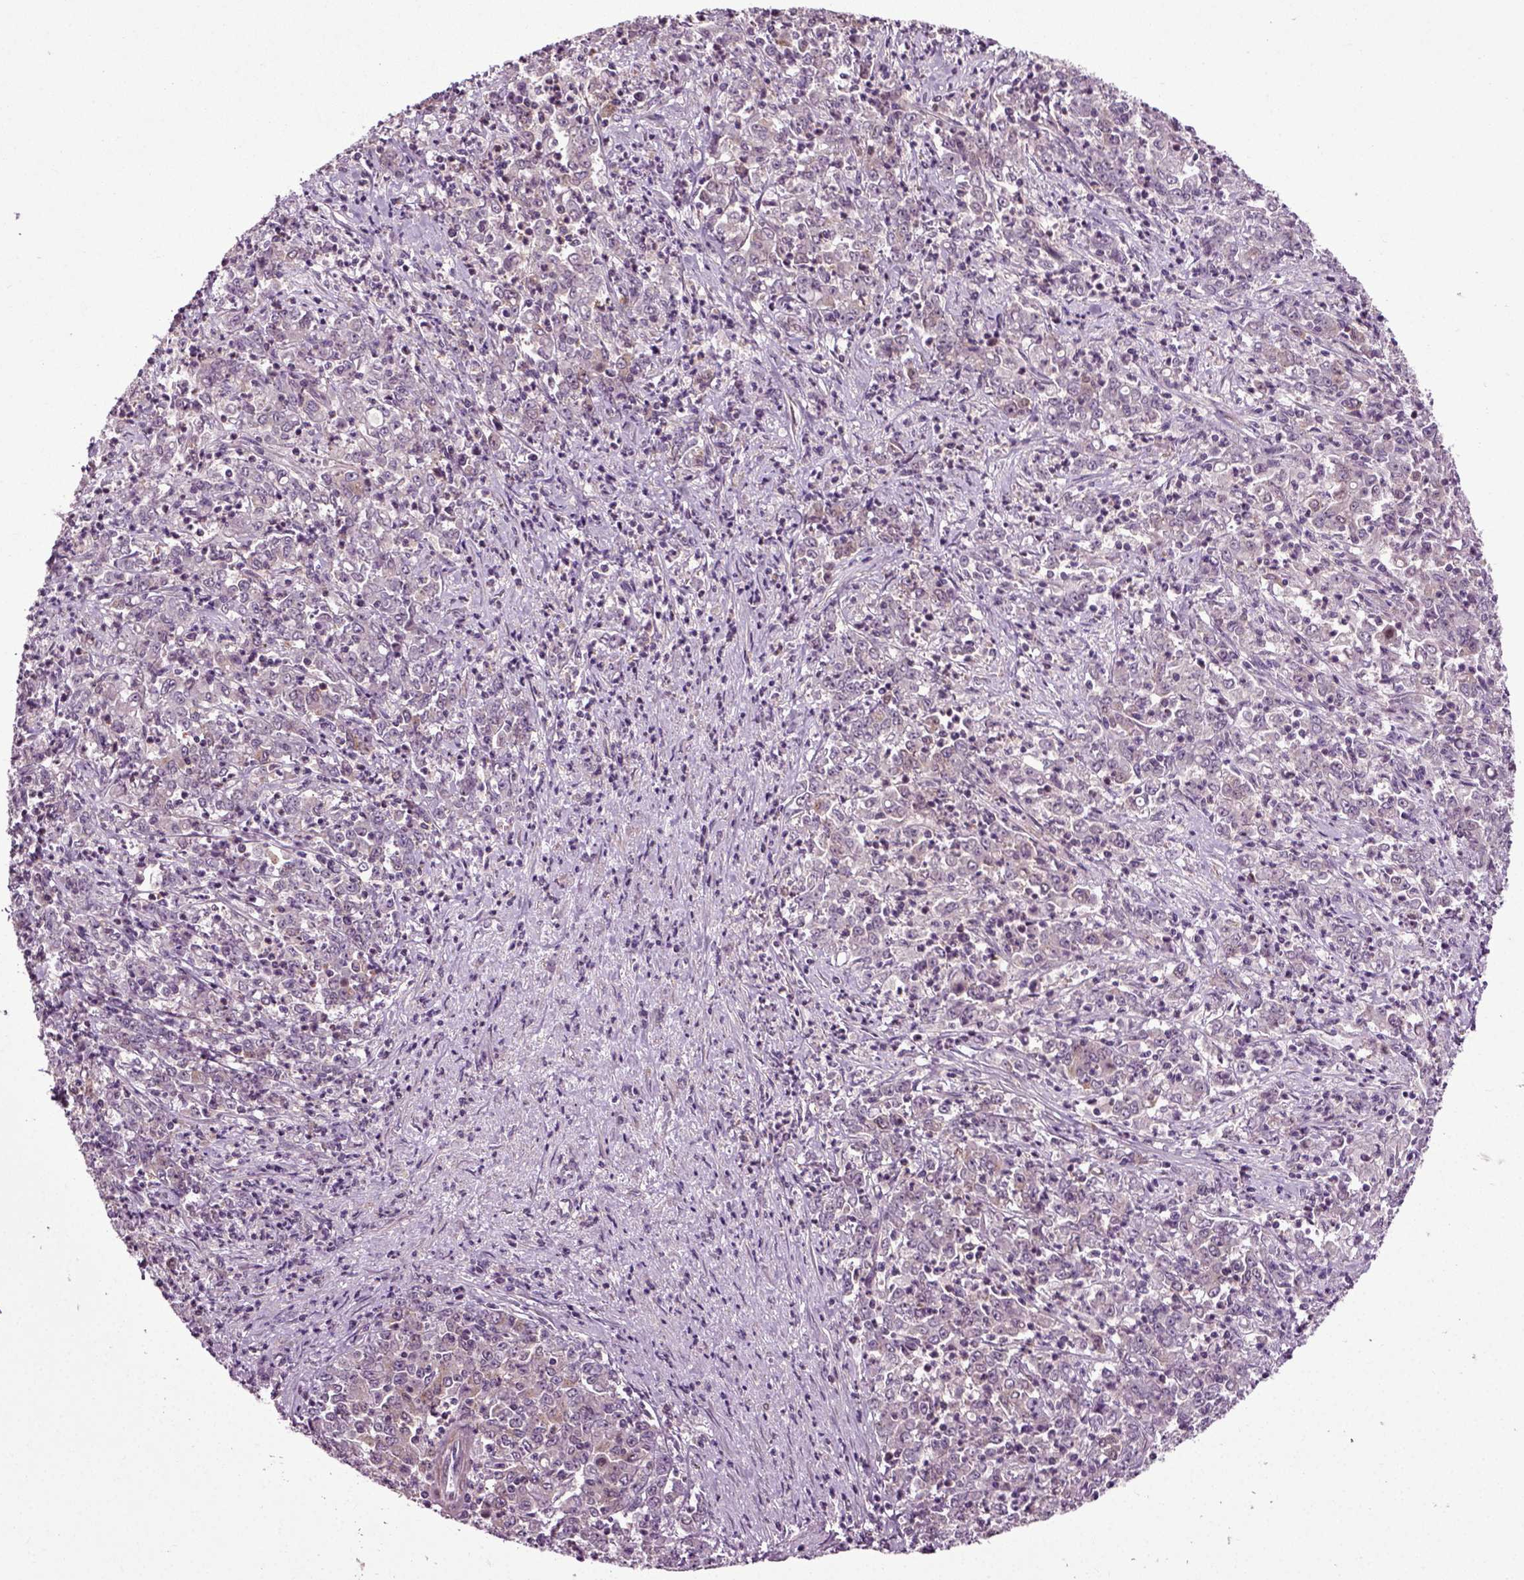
{"staining": {"intensity": "negative", "quantity": "none", "location": "none"}, "tissue": "stomach cancer", "cell_type": "Tumor cells", "image_type": "cancer", "snomed": [{"axis": "morphology", "description": "Adenocarcinoma, NOS"}, {"axis": "topography", "description": "Stomach, lower"}], "caption": "The immunohistochemistry image has no significant staining in tumor cells of stomach cancer tissue.", "gene": "KNSTRN", "patient": {"sex": "female", "age": 71}}